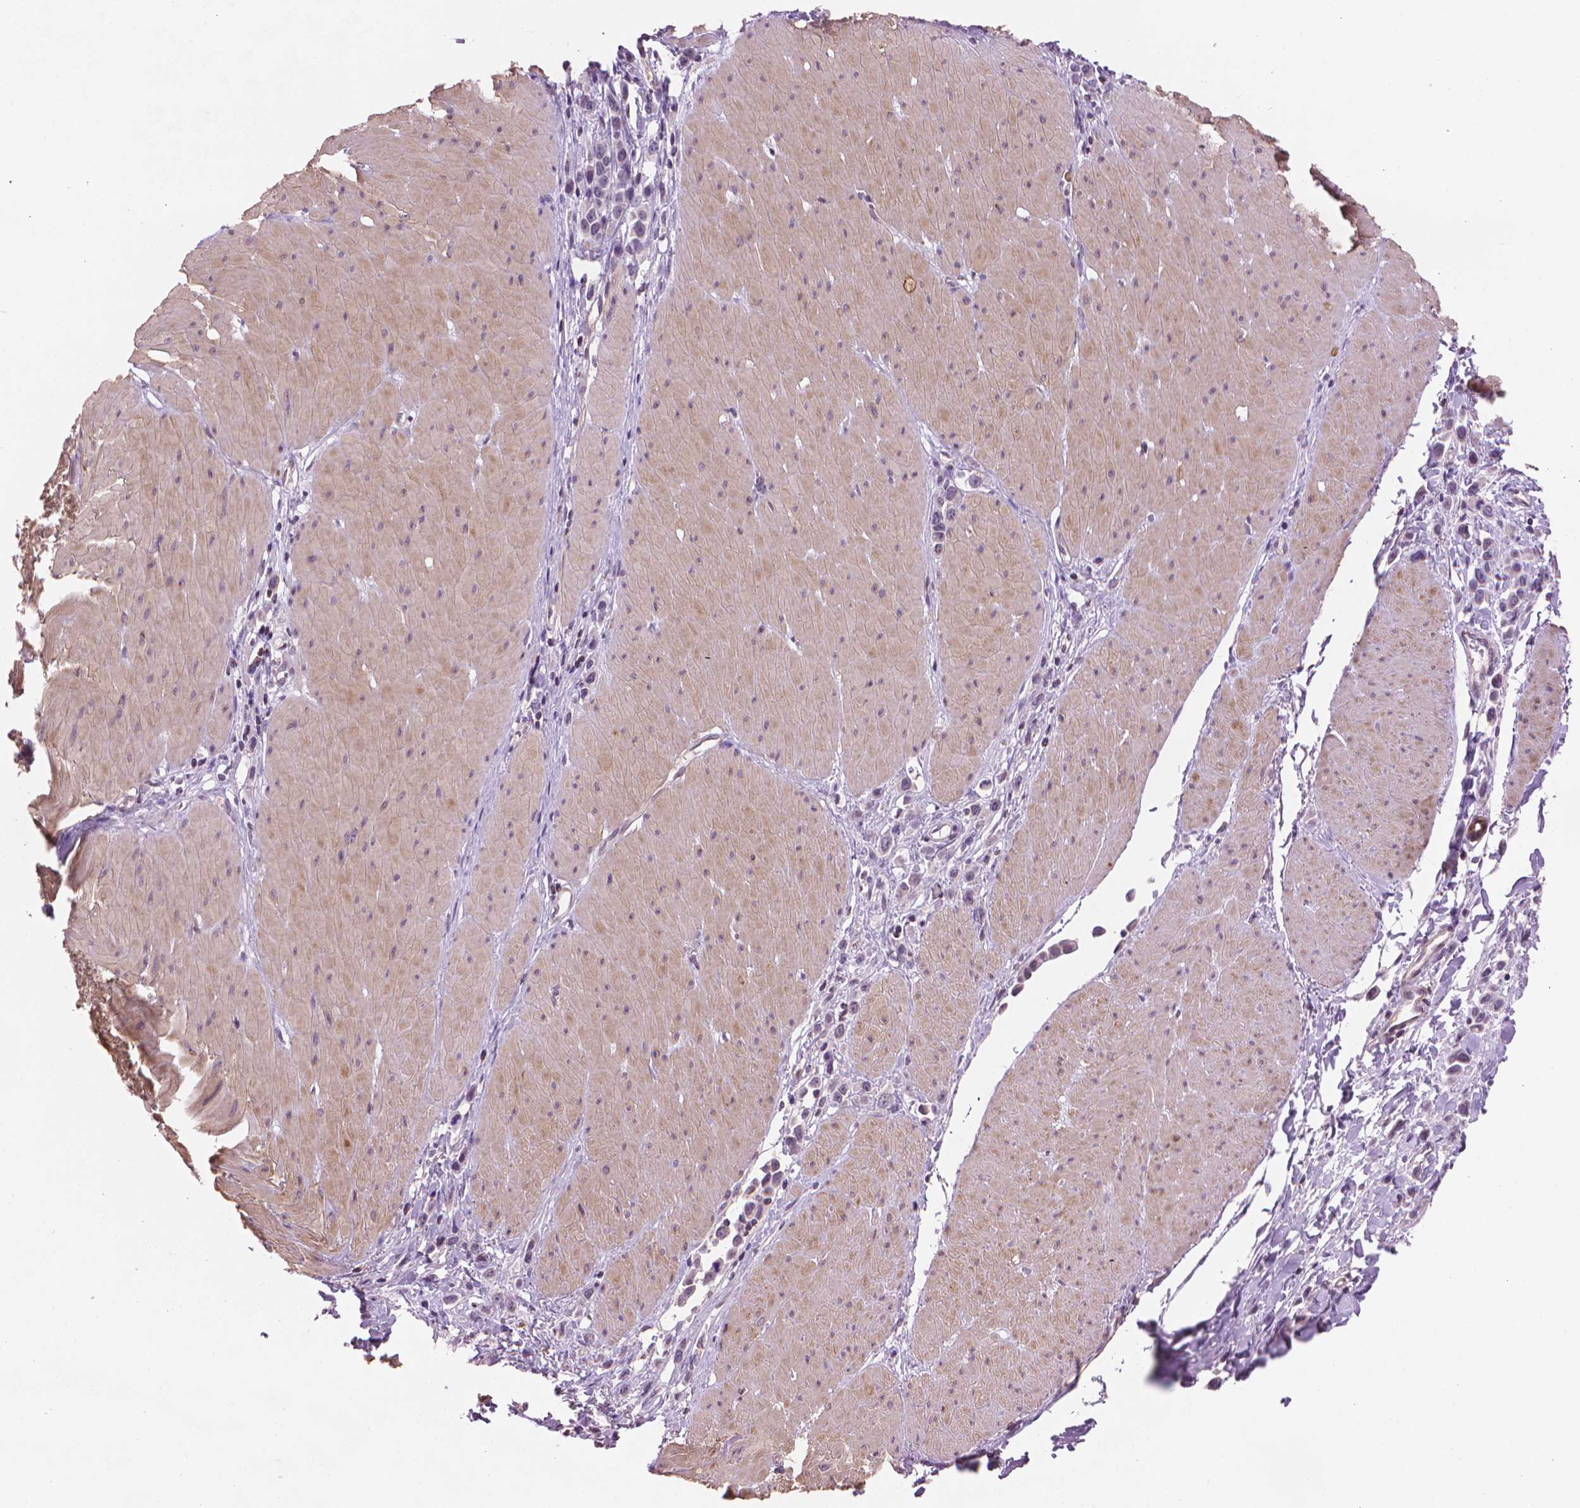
{"staining": {"intensity": "negative", "quantity": "none", "location": "none"}, "tissue": "stomach cancer", "cell_type": "Tumor cells", "image_type": "cancer", "snomed": [{"axis": "morphology", "description": "Adenocarcinoma, NOS"}, {"axis": "topography", "description": "Stomach"}], "caption": "DAB (3,3'-diaminobenzidine) immunohistochemical staining of stomach adenocarcinoma exhibits no significant staining in tumor cells. (Stains: DAB (3,3'-diaminobenzidine) immunohistochemistry (IHC) with hematoxylin counter stain, Microscopy: brightfield microscopy at high magnification).", "gene": "TMEM184A", "patient": {"sex": "male", "age": 47}}